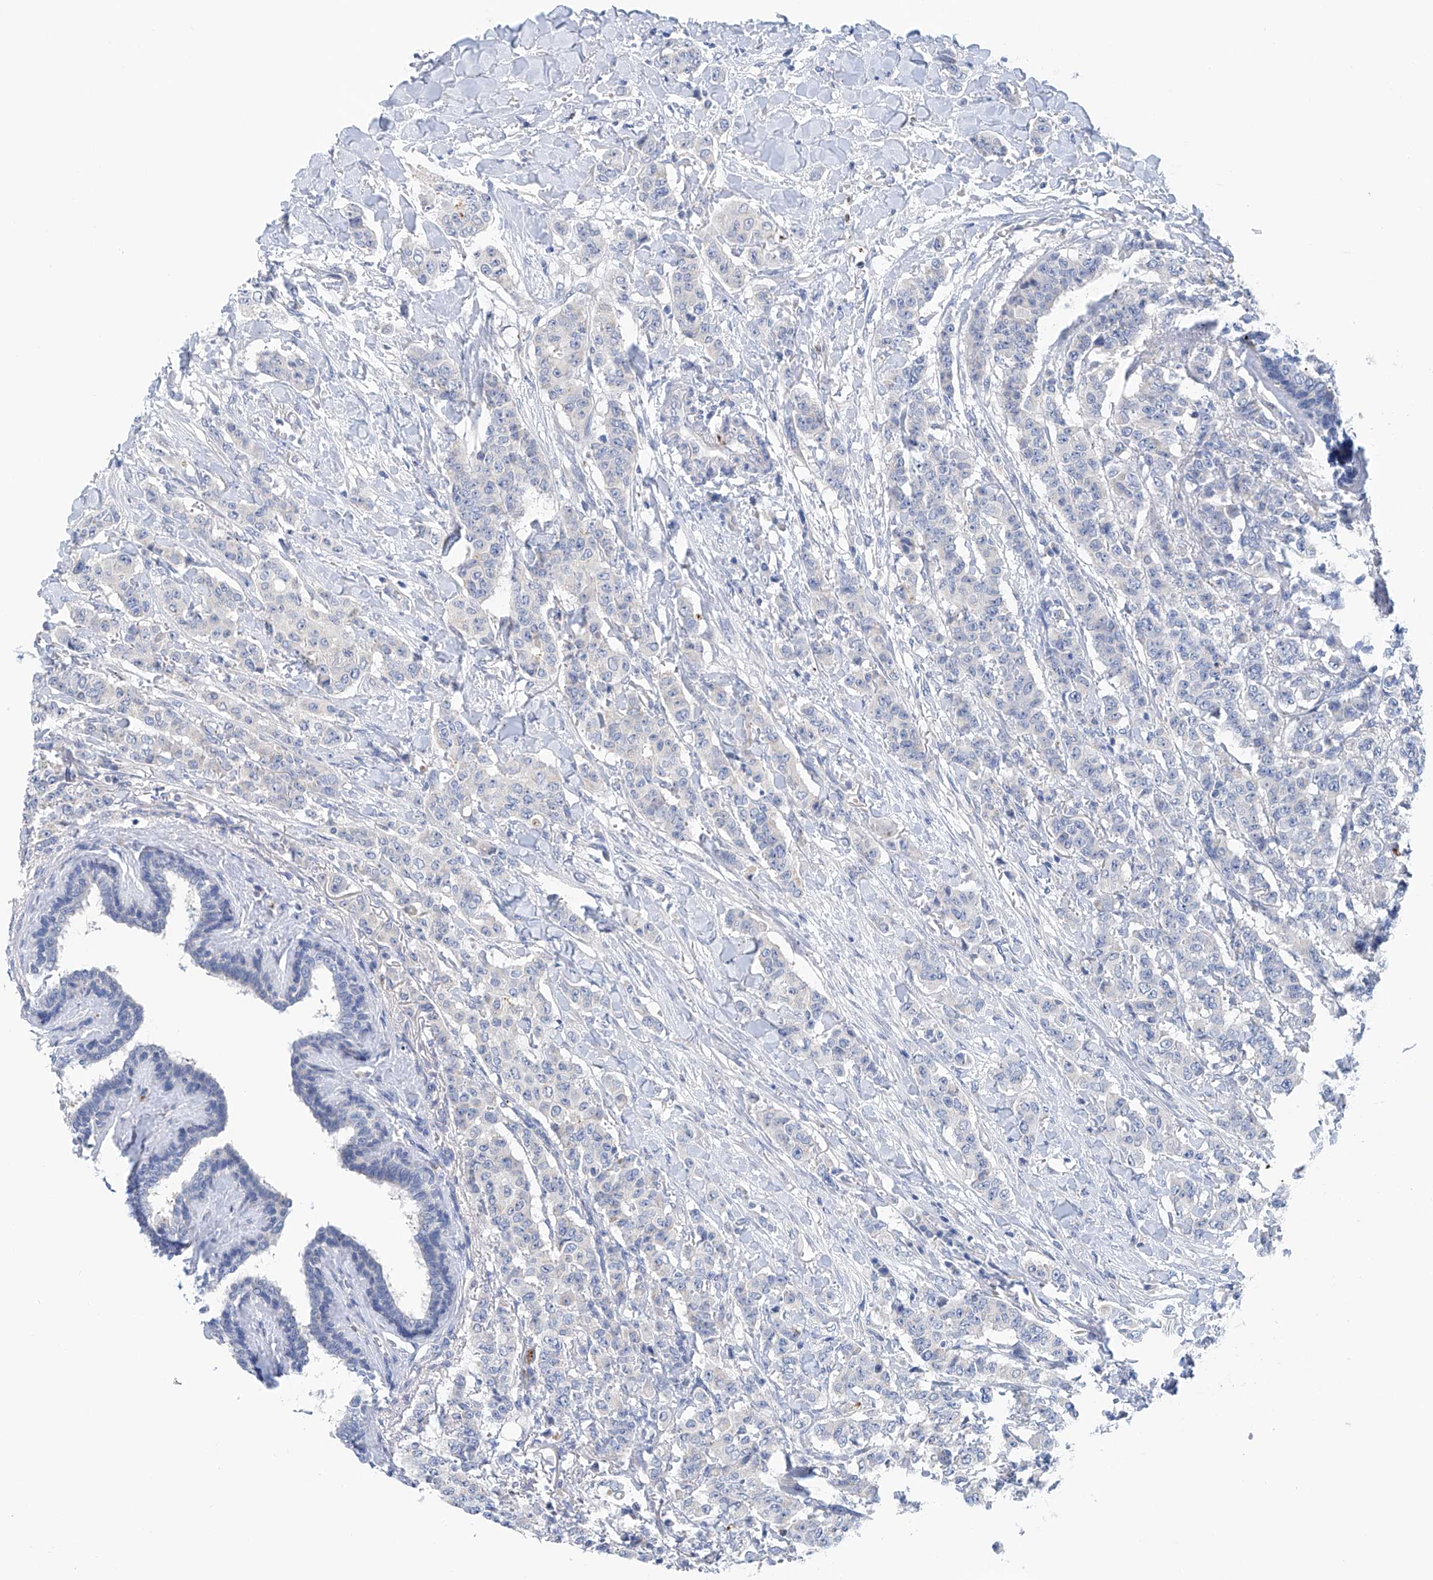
{"staining": {"intensity": "negative", "quantity": "none", "location": "none"}, "tissue": "breast cancer", "cell_type": "Tumor cells", "image_type": "cancer", "snomed": [{"axis": "morphology", "description": "Duct carcinoma"}, {"axis": "topography", "description": "Breast"}], "caption": "Immunohistochemical staining of breast cancer (intraductal carcinoma) demonstrates no significant staining in tumor cells.", "gene": "CEP85L", "patient": {"sex": "female", "age": 40}}